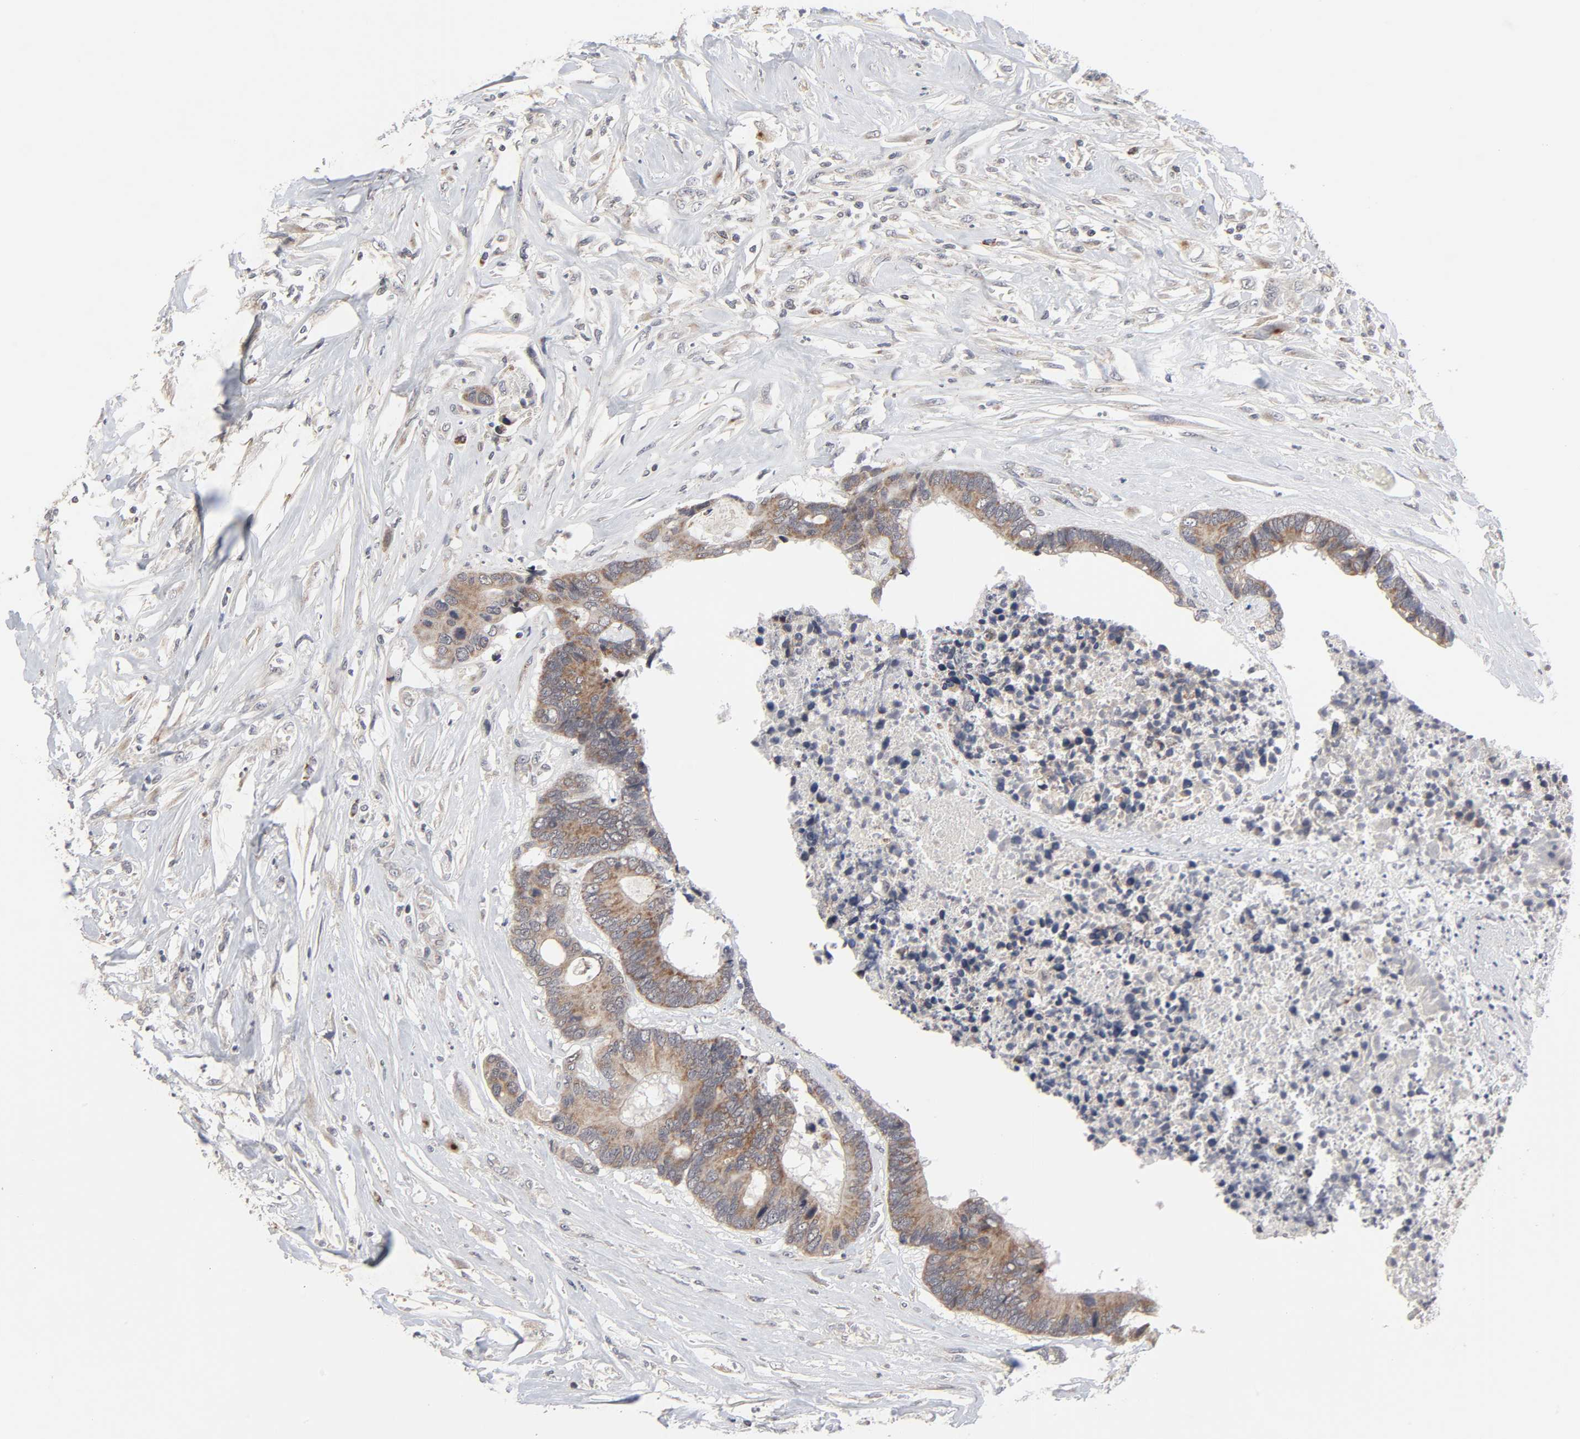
{"staining": {"intensity": "moderate", "quantity": ">75%", "location": "cytoplasmic/membranous"}, "tissue": "colorectal cancer", "cell_type": "Tumor cells", "image_type": "cancer", "snomed": [{"axis": "morphology", "description": "Adenocarcinoma, NOS"}, {"axis": "topography", "description": "Rectum"}], "caption": "An immunohistochemistry (IHC) image of tumor tissue is shown. Protein staining in brown shows moderate cytoplasmic/membranous positivity in colorectal cancer (adenocarcinoma) within tumor cells. (DAB = brown stain, brightfield microscopy at high magnification).", "gene": "AUH", "patient": {"sex": "male", "age": 55}}